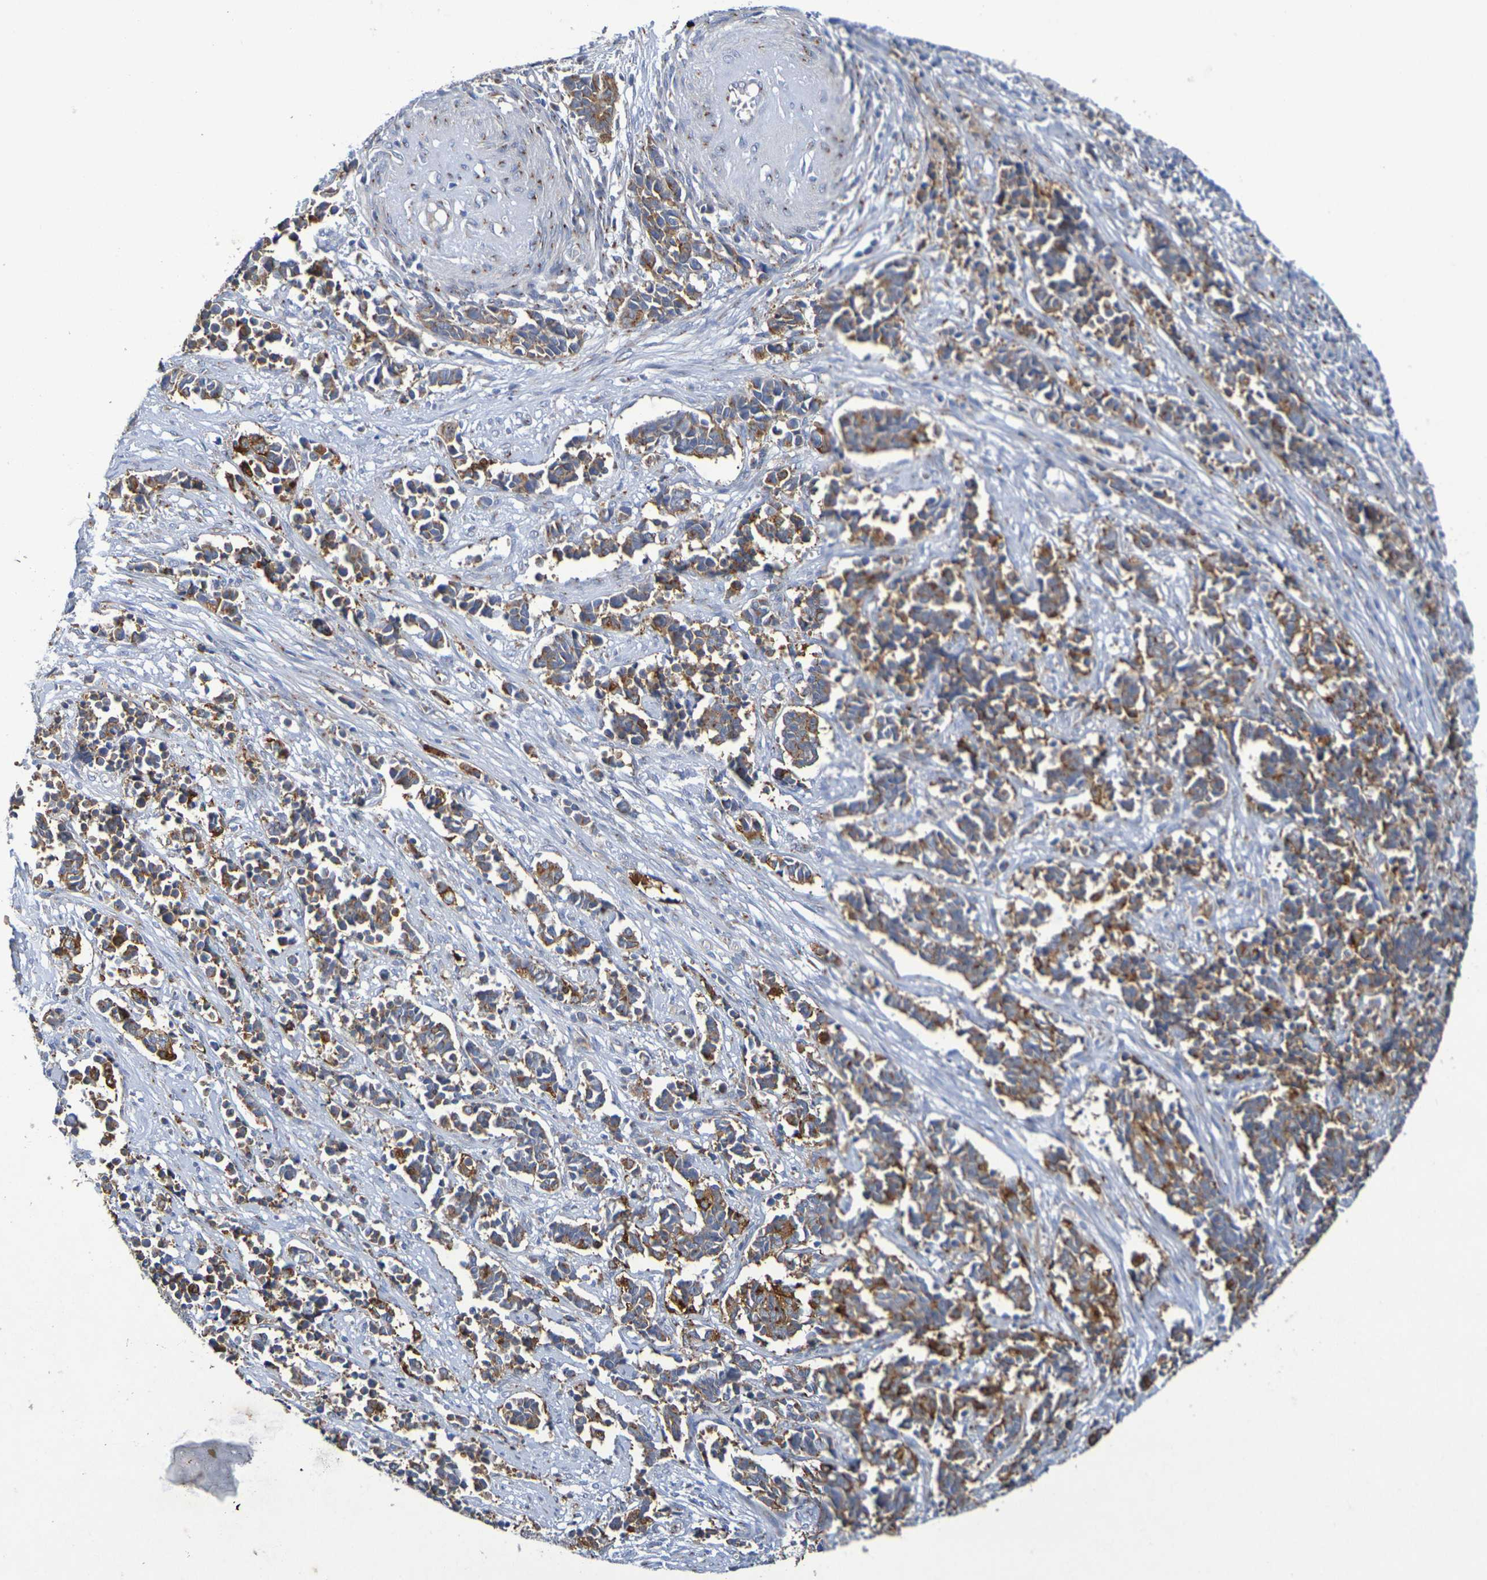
{"staining": {"intensity": "moderate", "quantity": ">75%", "location": "cytoplasmic/membranous"}, "tissue": "cervical cancer", "cell_type": "Tumor cells", "image_type": "cancer", "snomed": [{"axis": "morphology", "description": "Normal tissue, NOS"}, {"axis": "morphology", "description": "Squamous cell carcinoma, NOS"}, {"axis": "topography", "description": "Cervix"}], "caption": "Cervical squamous cell carcinoma was stained to show a protein in brown. There is medium levels of moderate cytoplasmic/membranous expression in approximately >75% of tumor cells.", "gene": "DCP2", "patient": {"sex": "female", "age": 35}}